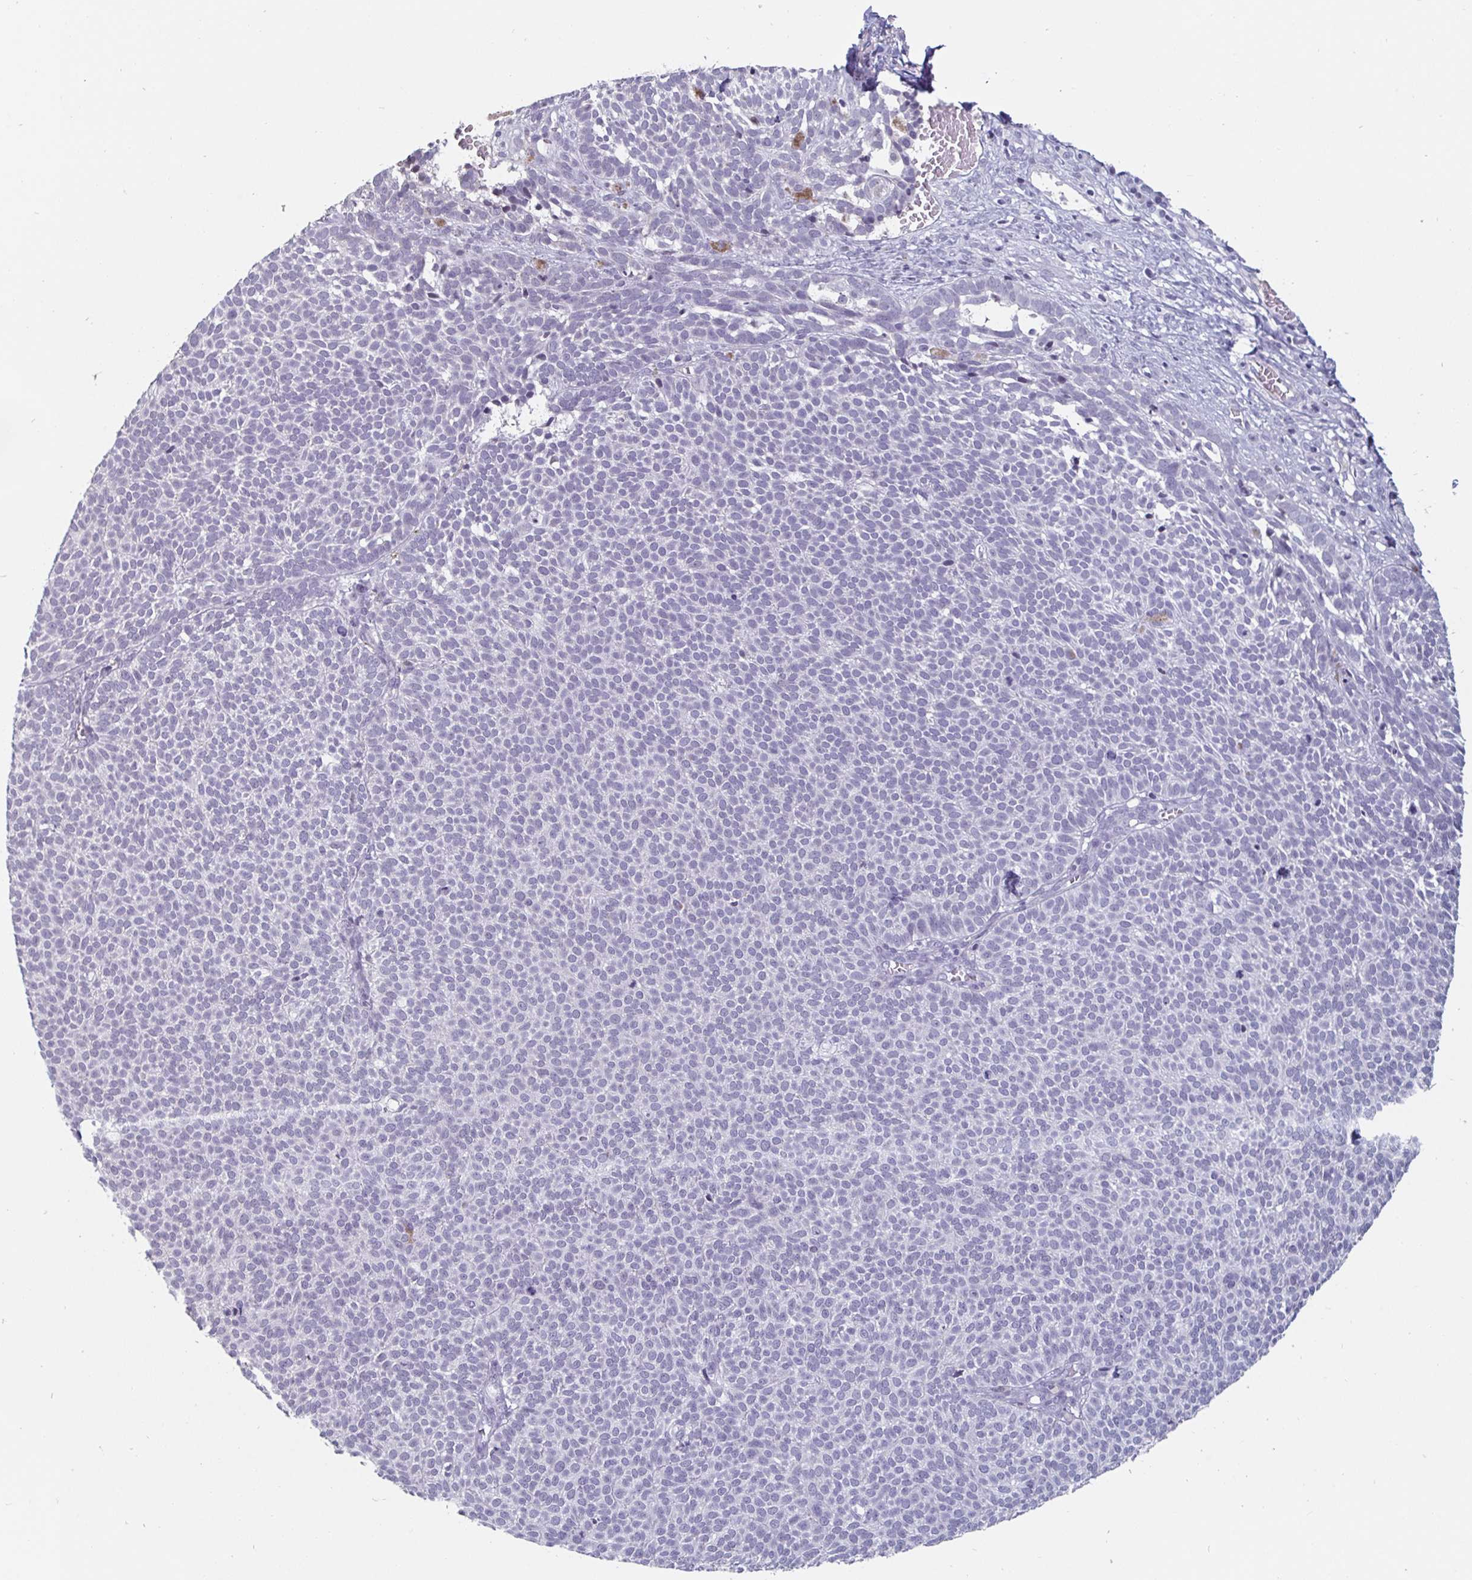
{"staining": {"intensity": "negative", "quantity": "none", "location": "none"}, "tissue": "skin cancer", "cell_type": "Tumor cells", "image_type": "cancer", "snomed": [{"axis": "morphology", "description": "Basal cell carcinoma"}, {"axis": "topography", "description": "Skin"}], "caption": "DAB immunohistochemical staining of human basal cell carcinoma (skin) displays no significant staining in tumor cells.", "gene": "OOSP2", "patient": {"sex": "male", "age": 63}}